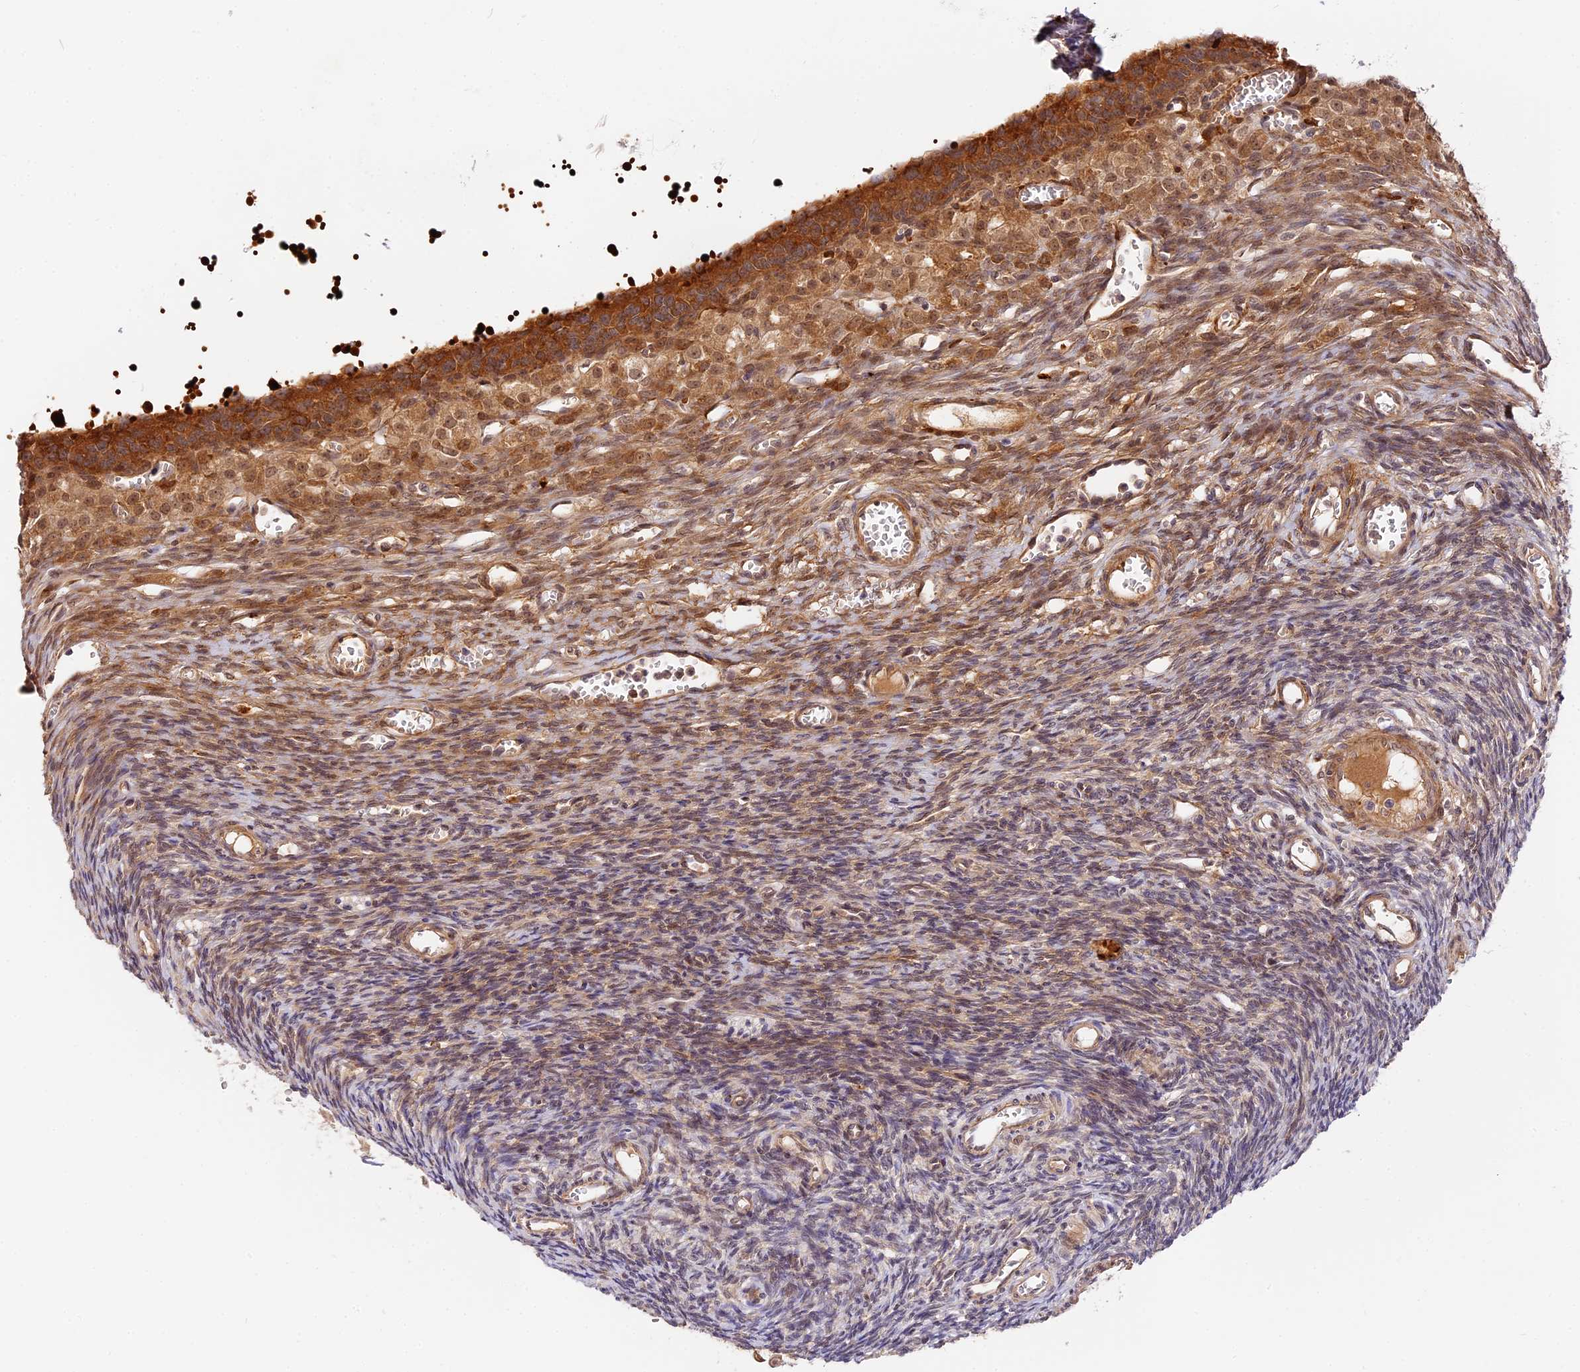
{"staining": {"intensity": "moderate", "quantity": "25%-75%", "location": "cytoplasmic/membranous"}, "tissue": "ovary", "cell_type": "Ovarian stroma cells", "image_type": "normal", "snomed": [{"axis": "morphology", "description": "Normal tissue, NOS"}, {"axis": "topography", "description": "Ovary"}], "caption": "Immunohistochemistry (DAB) staining of unremarkable human ovary displays moderate cytoplasmic/membranous protein expression in about 25%-75% of ovarian stroma cells.", "gene": "IMPACT", "patient": {"sex": "female", "age": 39}}